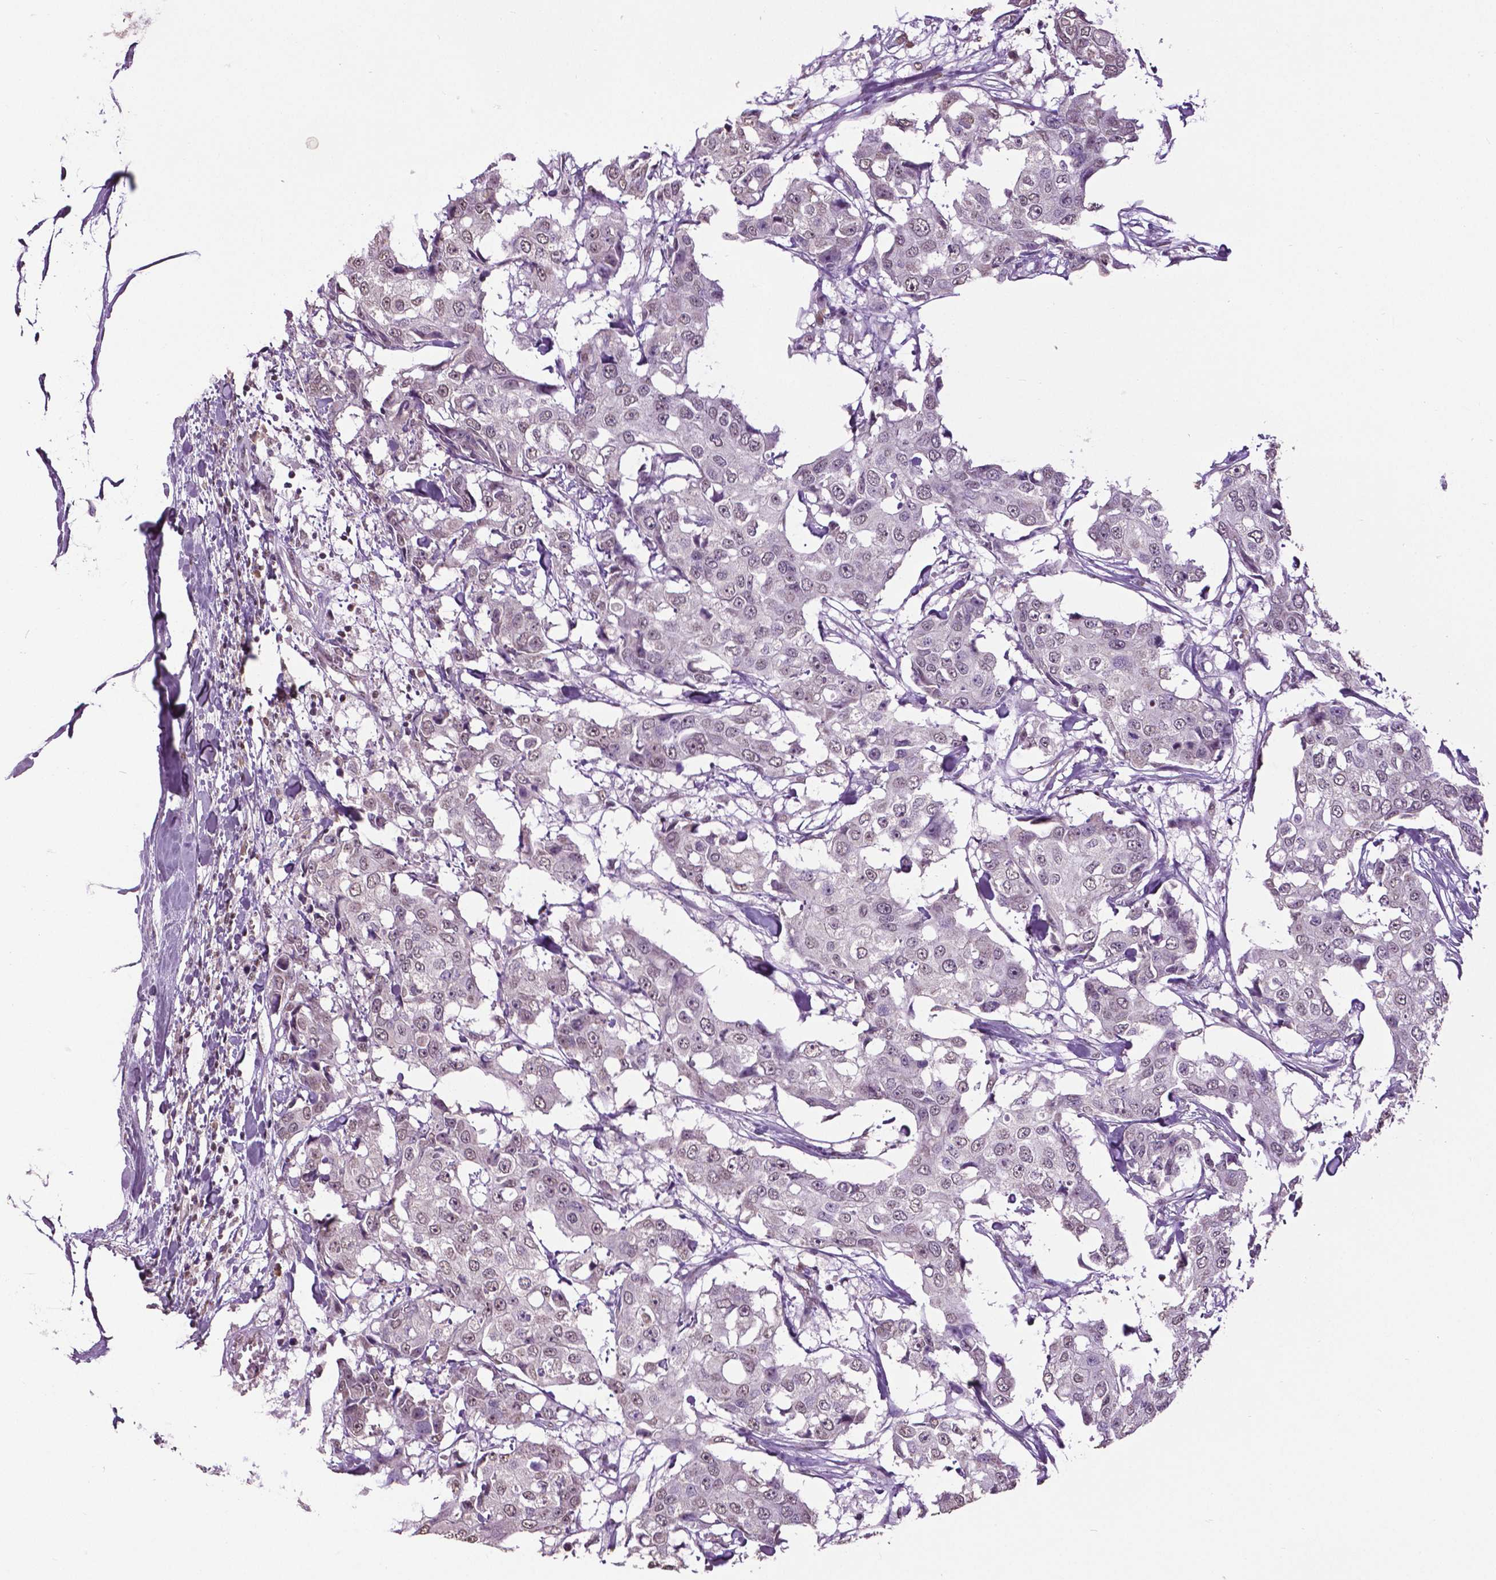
{"staining": {"intensity": "negative", "quantity": "none", "location": "none"}, "tissue": "breast cancer", "cell_type": "Tumor cells", "image_type": "cancer", "snomed": [{"axis": "morphology", "description": "Duct carcinoma"}, {"axis": "topography", "description": "Breast"}], "caption": "High power microscopy micrograph of an IHC image of breast cancer (intraductal carcinoma), revealing no significant positivity in tumor cells. The staining is performed using DAB brown chromogen with nuclei counter-stained in using hematoxylin.", "gene": "RUNX3", "patient": {"sex": "female", "age": 27}}